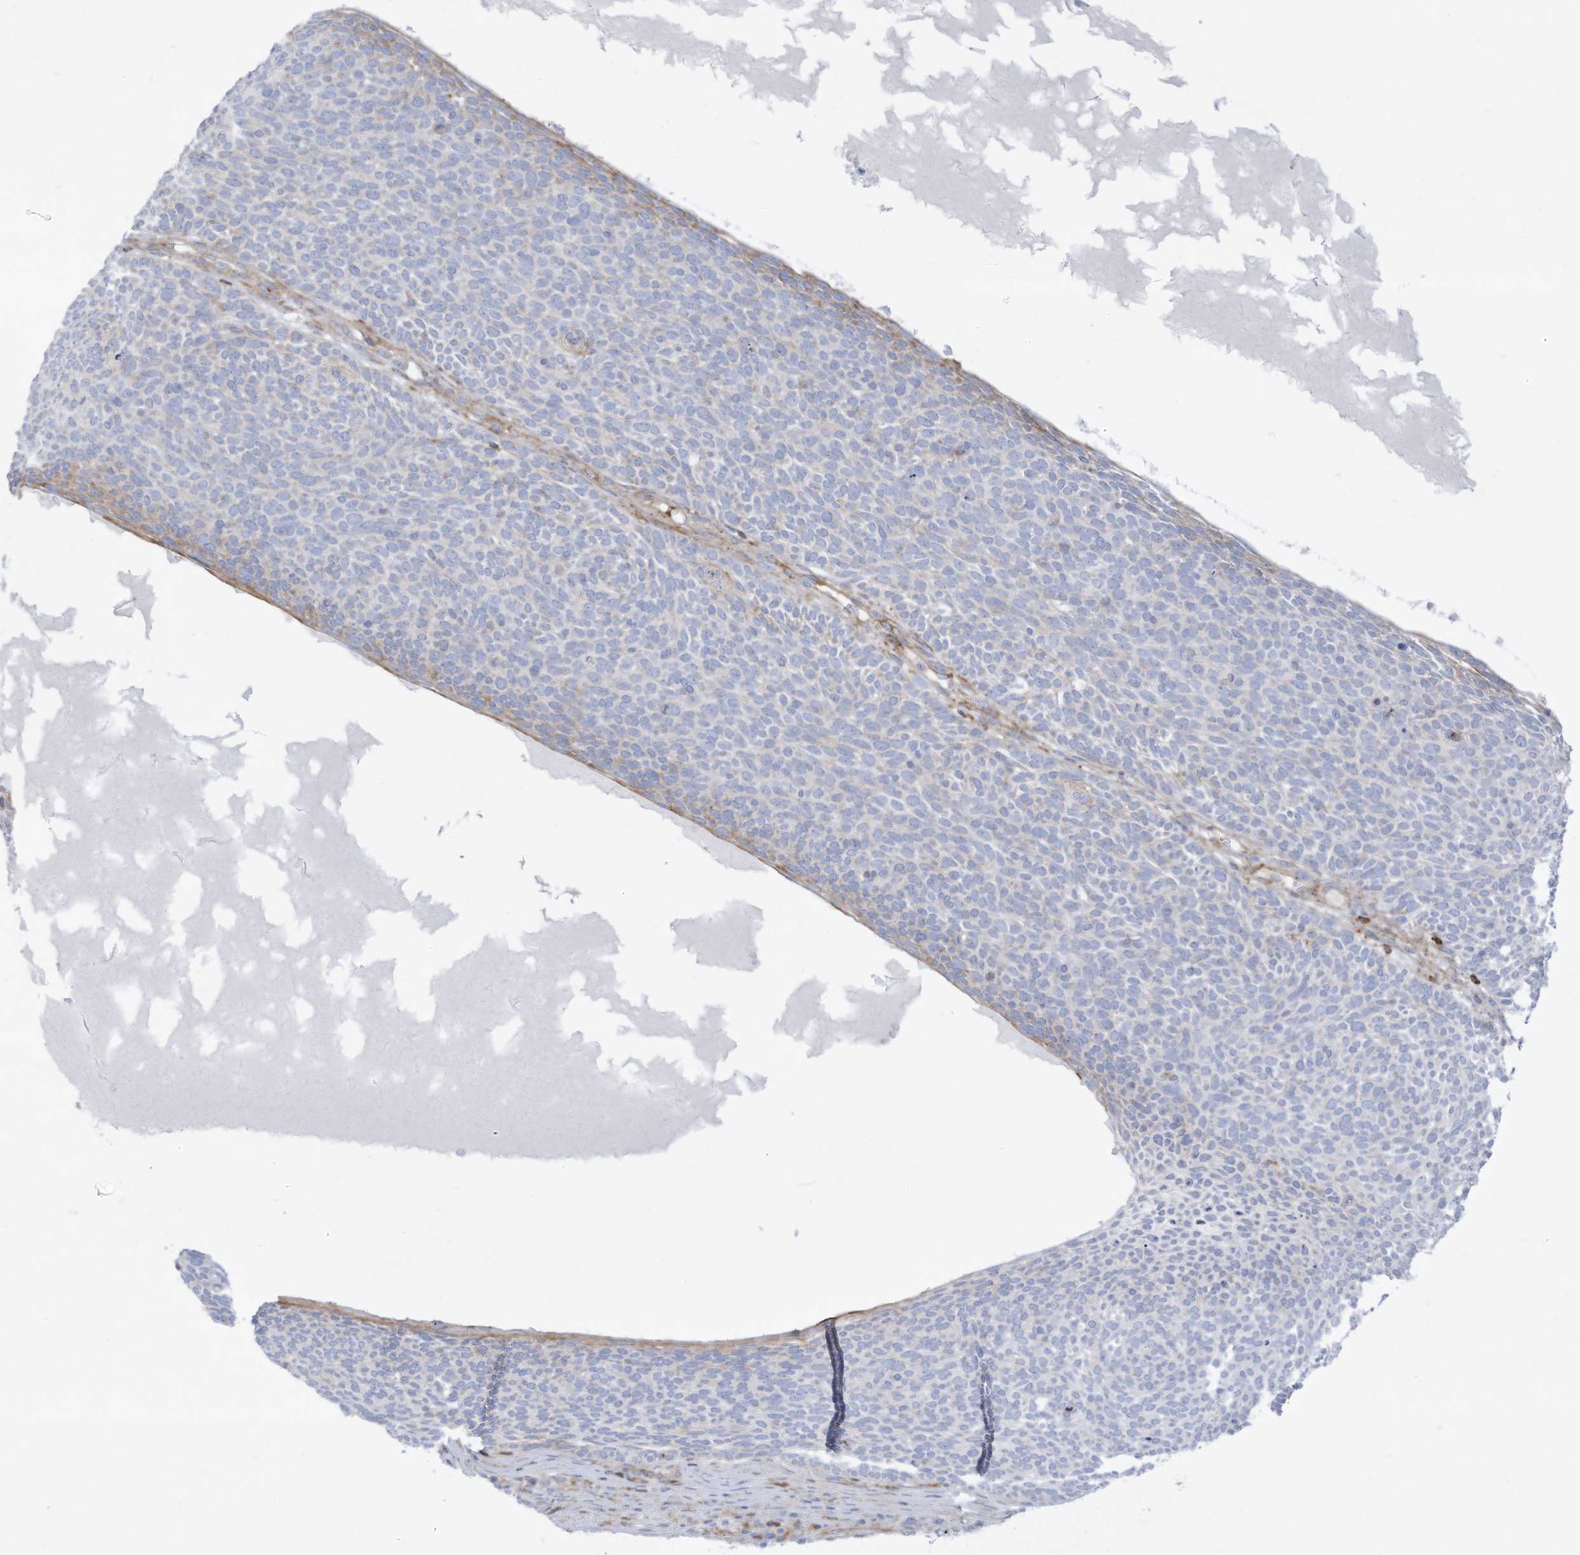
{"staining": {"intensity": "weak", "quantity": "<25%", "location": "cytoplasmic/membranous"}, "tissue": "skin cancer", "cell_type": "Tumor cells", "image_type": "cancer", "snomed": [{"axis": "morphology", "description": "Squamous cell carcinoma, NOS"}, {"axis": "topography", "description": "Skin"}], "caption": "Tumor cells show no significant staining in skin cancer.", "gene": "THNSL2", "patient": {"sex": "female", "age": 90}}